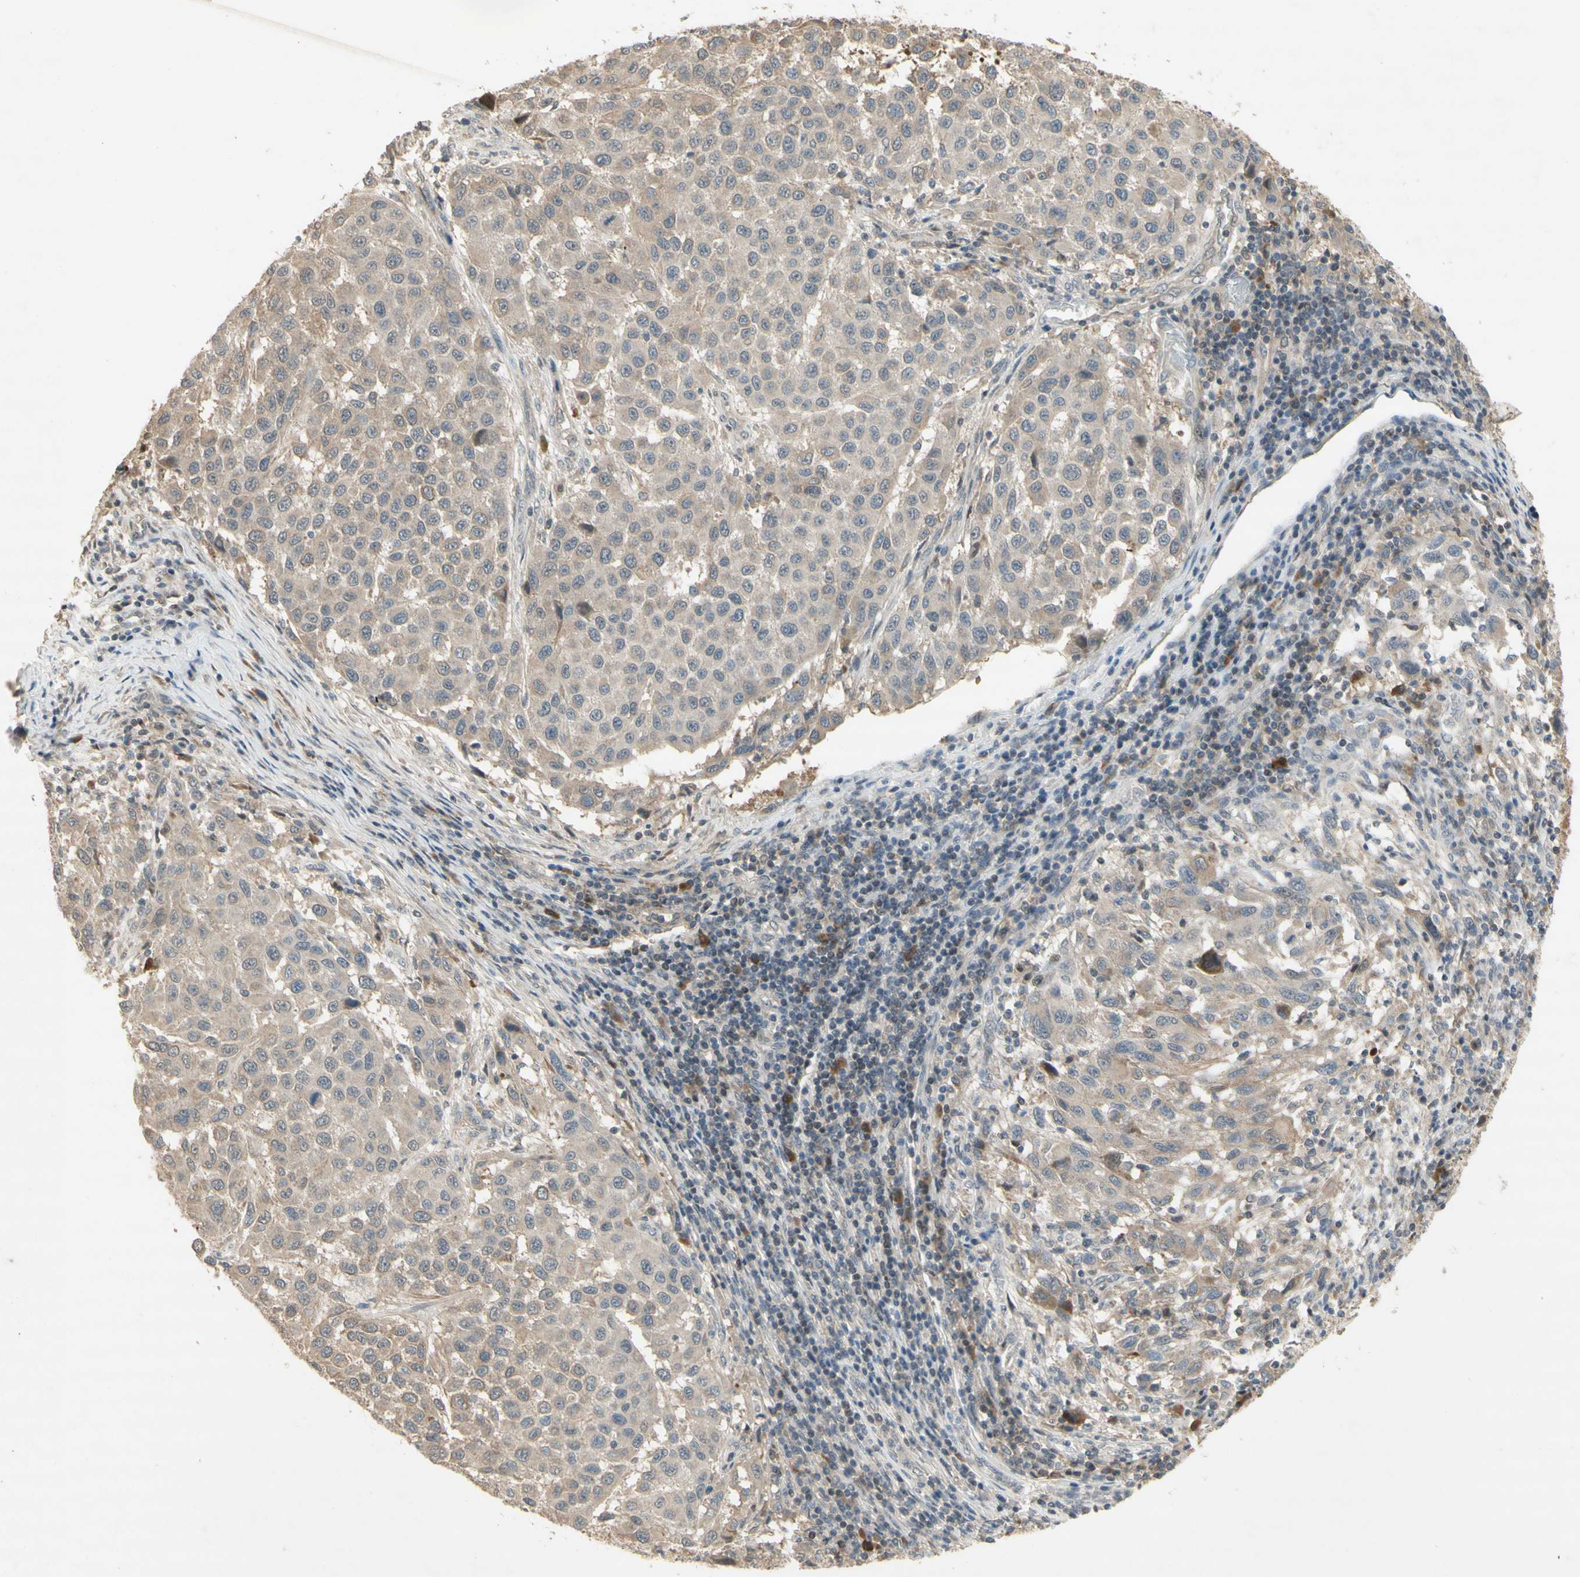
{"staining": {"intensity": "weak", "quantity": "<25%", "location": "cytoplasmic/membranous"}, "tissue": "melanoma", "cell_type": "Tumor cells", "image_type": "cancer", "snomed": [{"axis": "morphology", "description": "Malignant melanoma, Metastatic site"}, {"axis": "topography", "description": "Lymph node"}], "caption": "Immunohistochemical staining of human malignant melanoma (metastatic site) demonstrates no significant positivity in tumor cells.", "gene": "NRG4", "patient": {"sex": "male", "age": 61}}